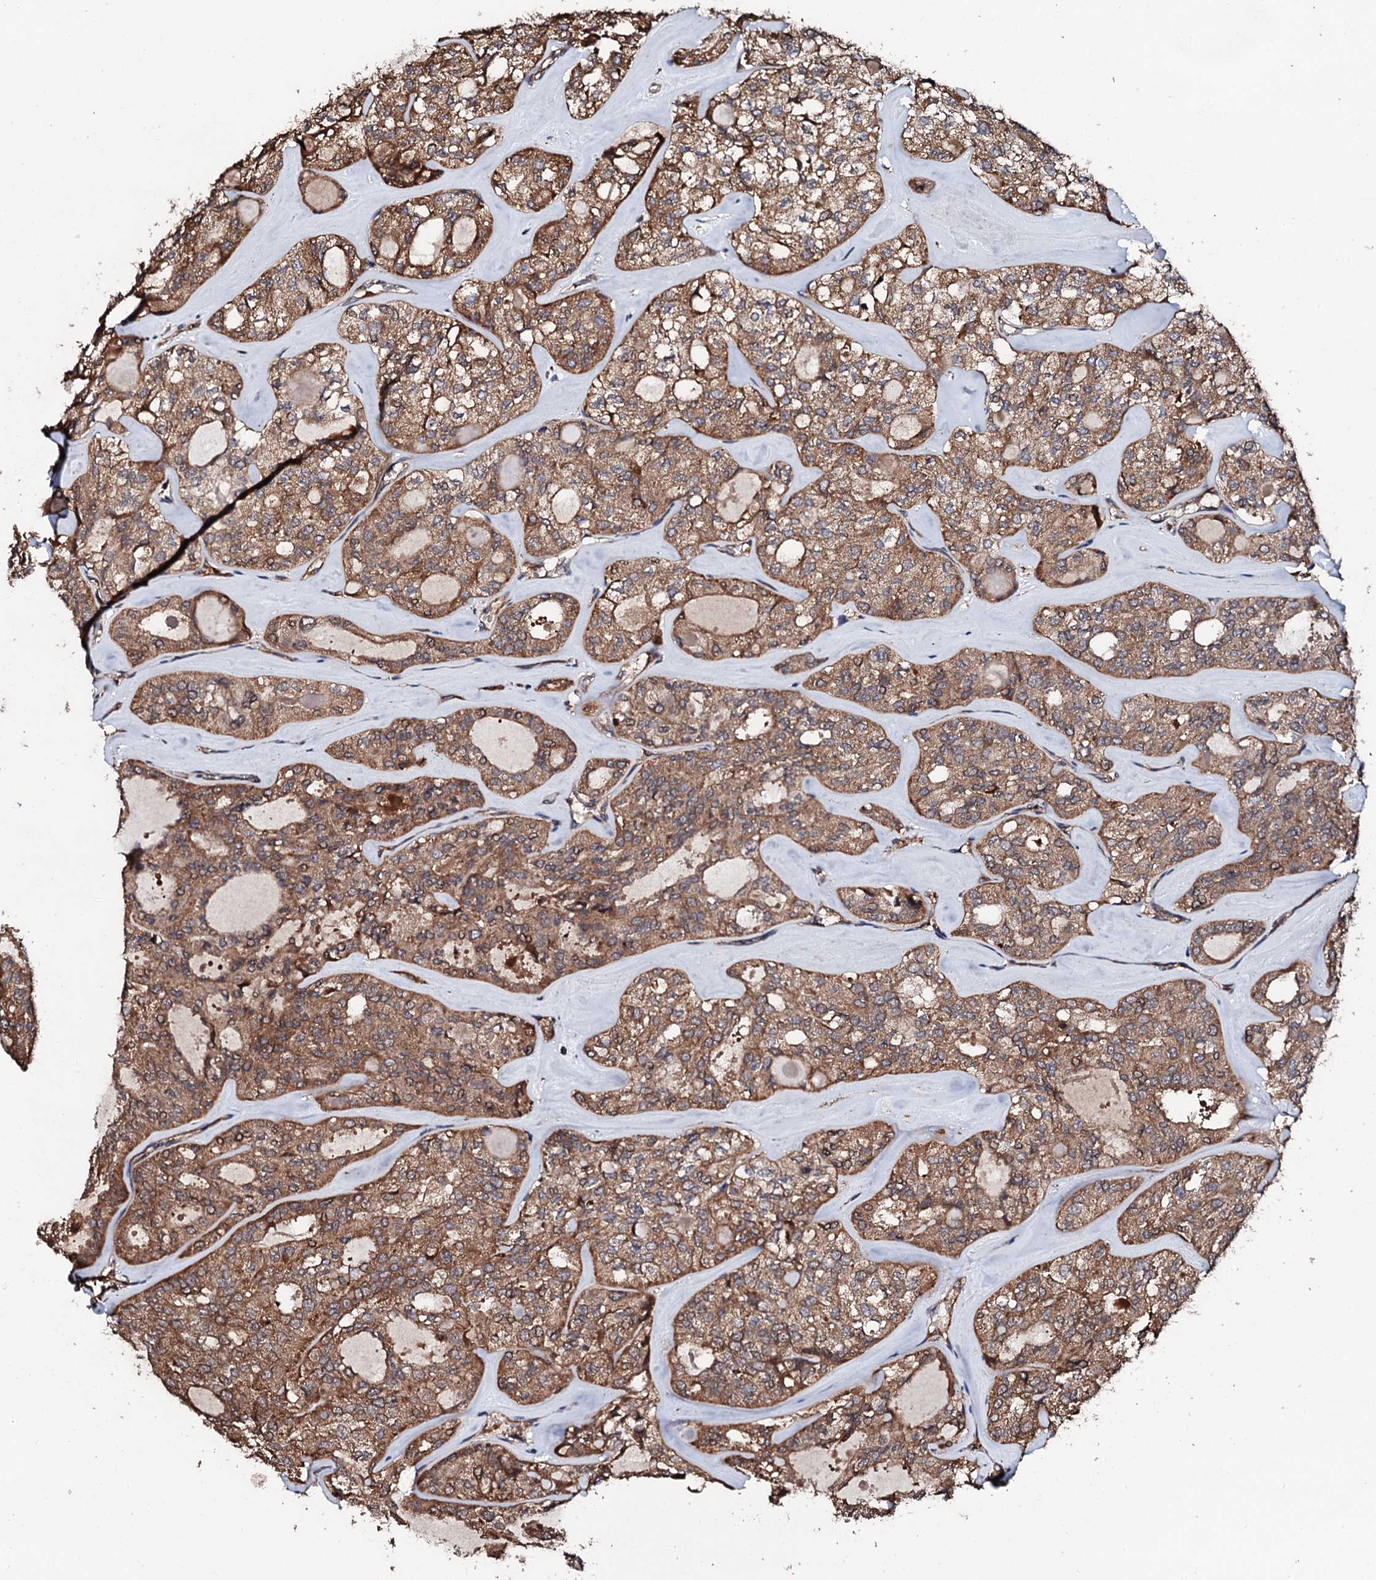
{"staining": {"intensity": "moderate", "quantity": ">75%", "location": "cytoplasmic/membranous"}, "tissue": "thyroid cancer", "cell_type": "Tumor cells", "image_type": "cancer", "snomed": [{"axis": "morphology", "description": "Follicular adenoma carcinoma, NOS"}, {"axis": "topography", "description": "Thyroid gland"}], "caption": "Thyroid cancer was stained to show a protein in brown. There is medium levels of moderate cytoplasmic/membranous staining in about >75% of tumor cells.", "gene": "CKAP5", "patient": {"sex": "male", "age": 75}}